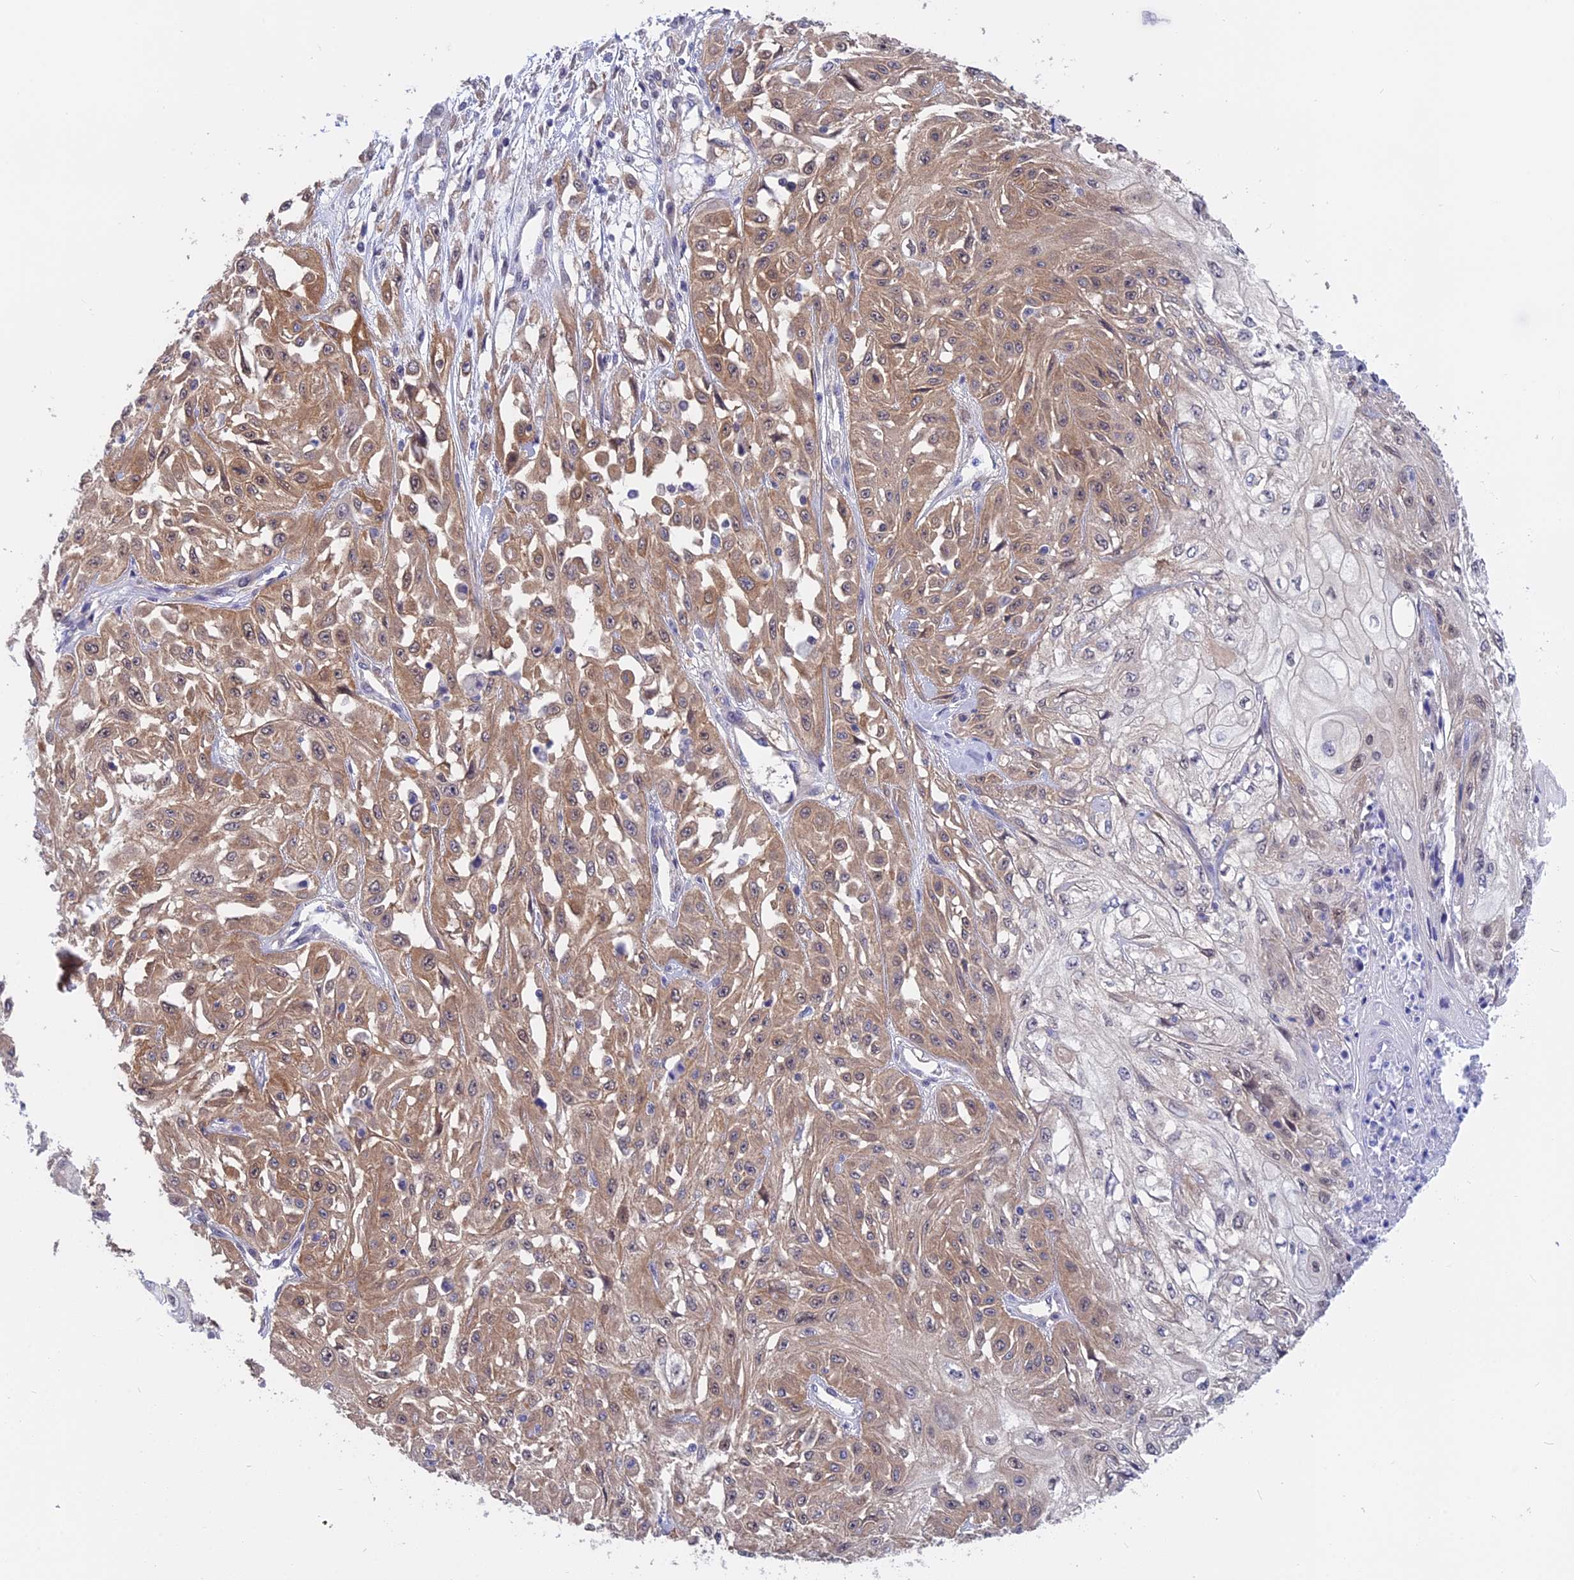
{"staining": {"intensity": "moderate", "quantity": ">75%", "location": "cytoplasmic/membranous,nuclear"}, "tissue": "skin cancer", "cell_type": "Tumor cells", "image_type": "cancer", "snomed": [{"axis": "morphology", "description": "Squamous cell carcinoma, NOS"}, {"axis": "morphology", "description": "Squamous cell carcinoma, metastatic, NOS"}, {"axis": "topography", "description": "Skin"}, {"axis": "topography", "description": "Lymph node"}], "caption": "The histopathology image displays staining of skin cancer (metastatic squamous cell carcinoma), revealing moderate cytoplasmic/membranous and nuclear protein positivity (brown color) within tumor cells.", "gene": "STUB1", "patient": {"sex": "male", "age": 75}}